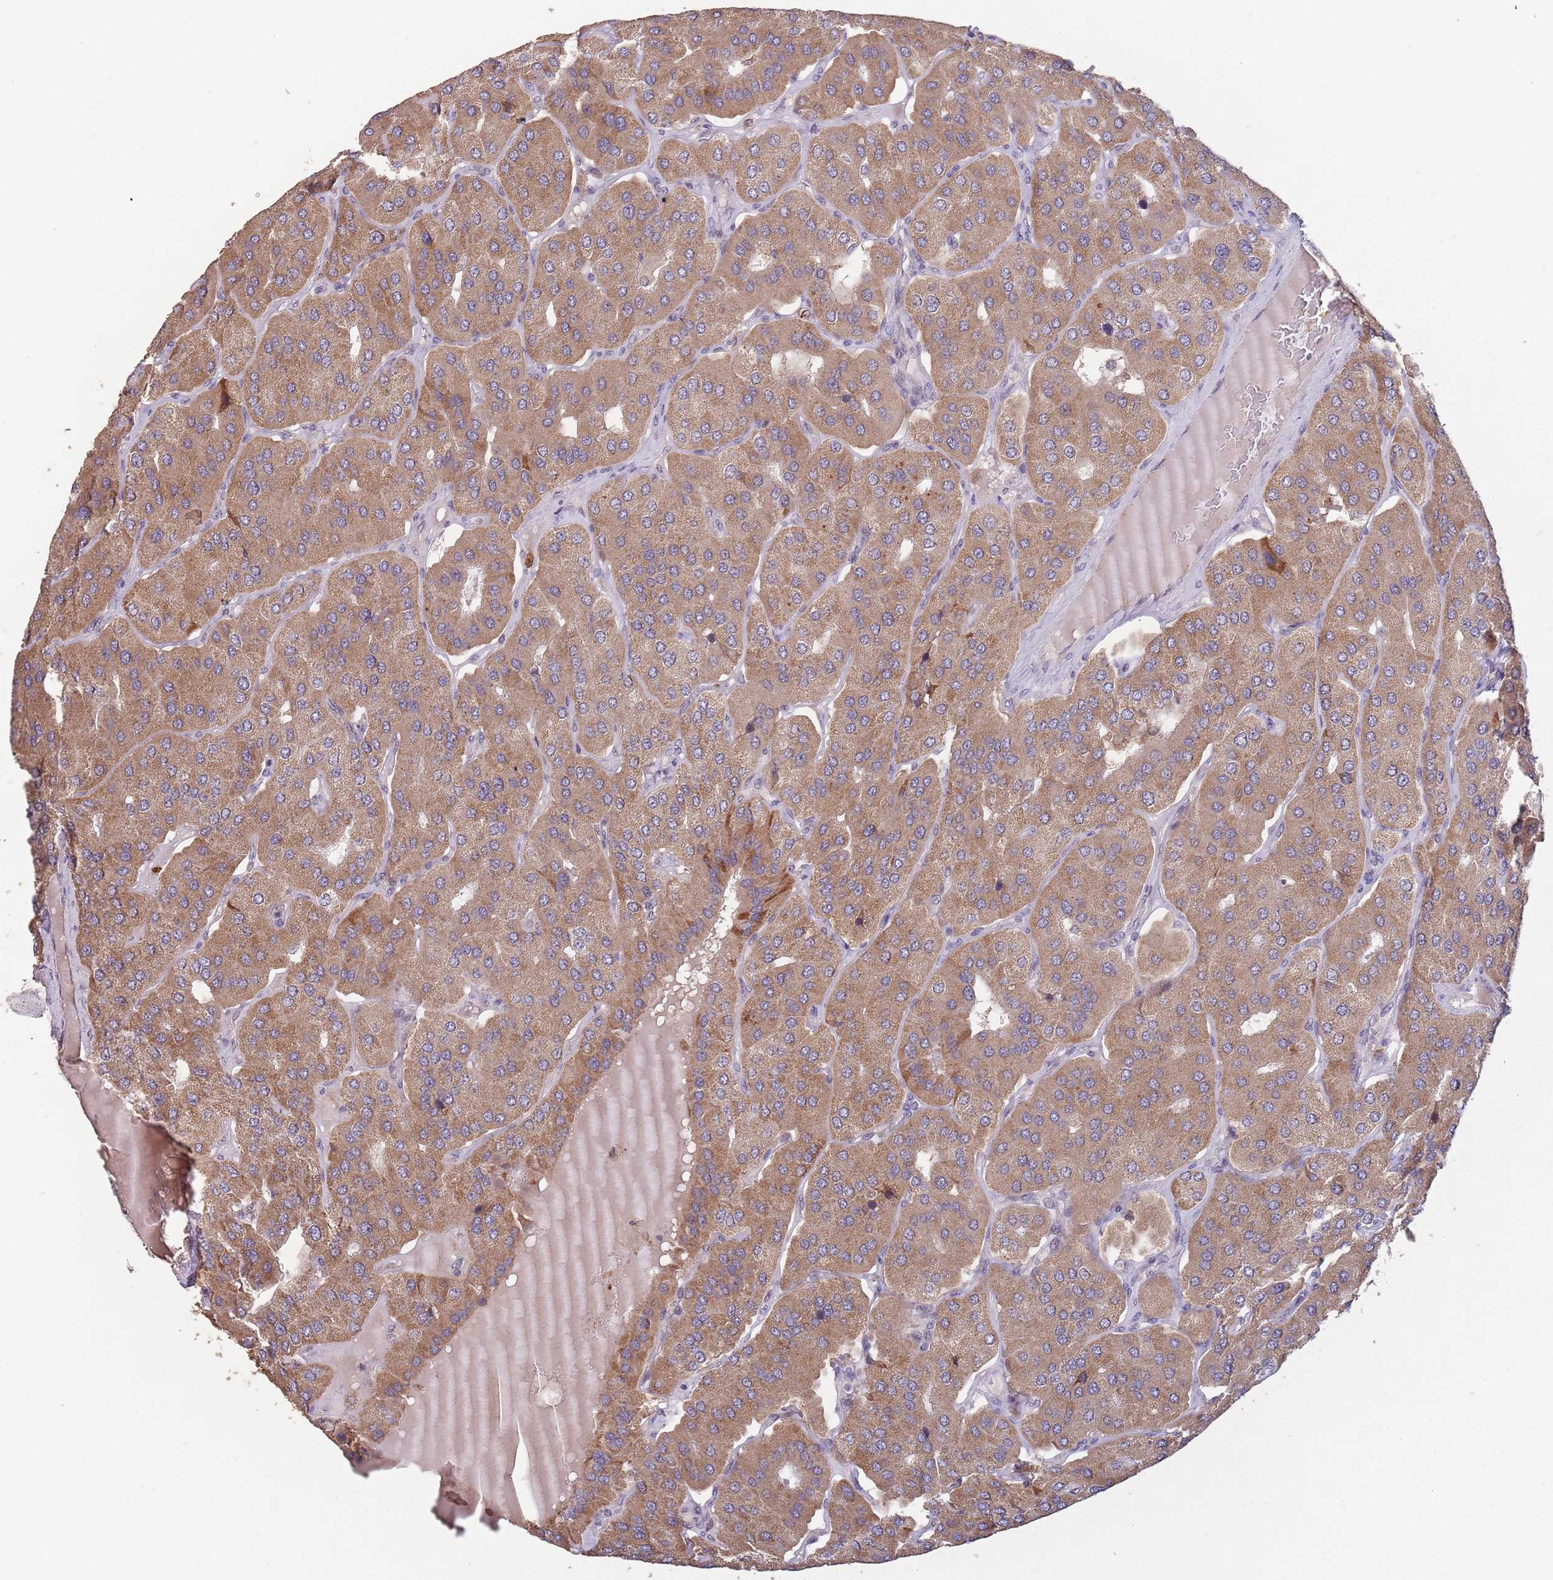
{"staining": {"intensity": "moderate", "quantity": ">75%", "location": "cytoplasmic/membranous"}, "tissue": "parathyroid gland", "cell_type": "Glandular cells", "image_type": "normal", "snomed": [{"axis": "morphology", "description": "Normal tissue, NOS"}, {"axis": "morphology", "description": "Adenoma, NOS"}, {"axis": "topography", "description": "Parathyroid gland"}], "caption": "Moderate cytoplasmic/membranous protein positivity is seen in approximately >75% of glandular cells in parathyroid gland.", "gene": "ZNF639", "patient": {"sex": "female", "age": 86}}